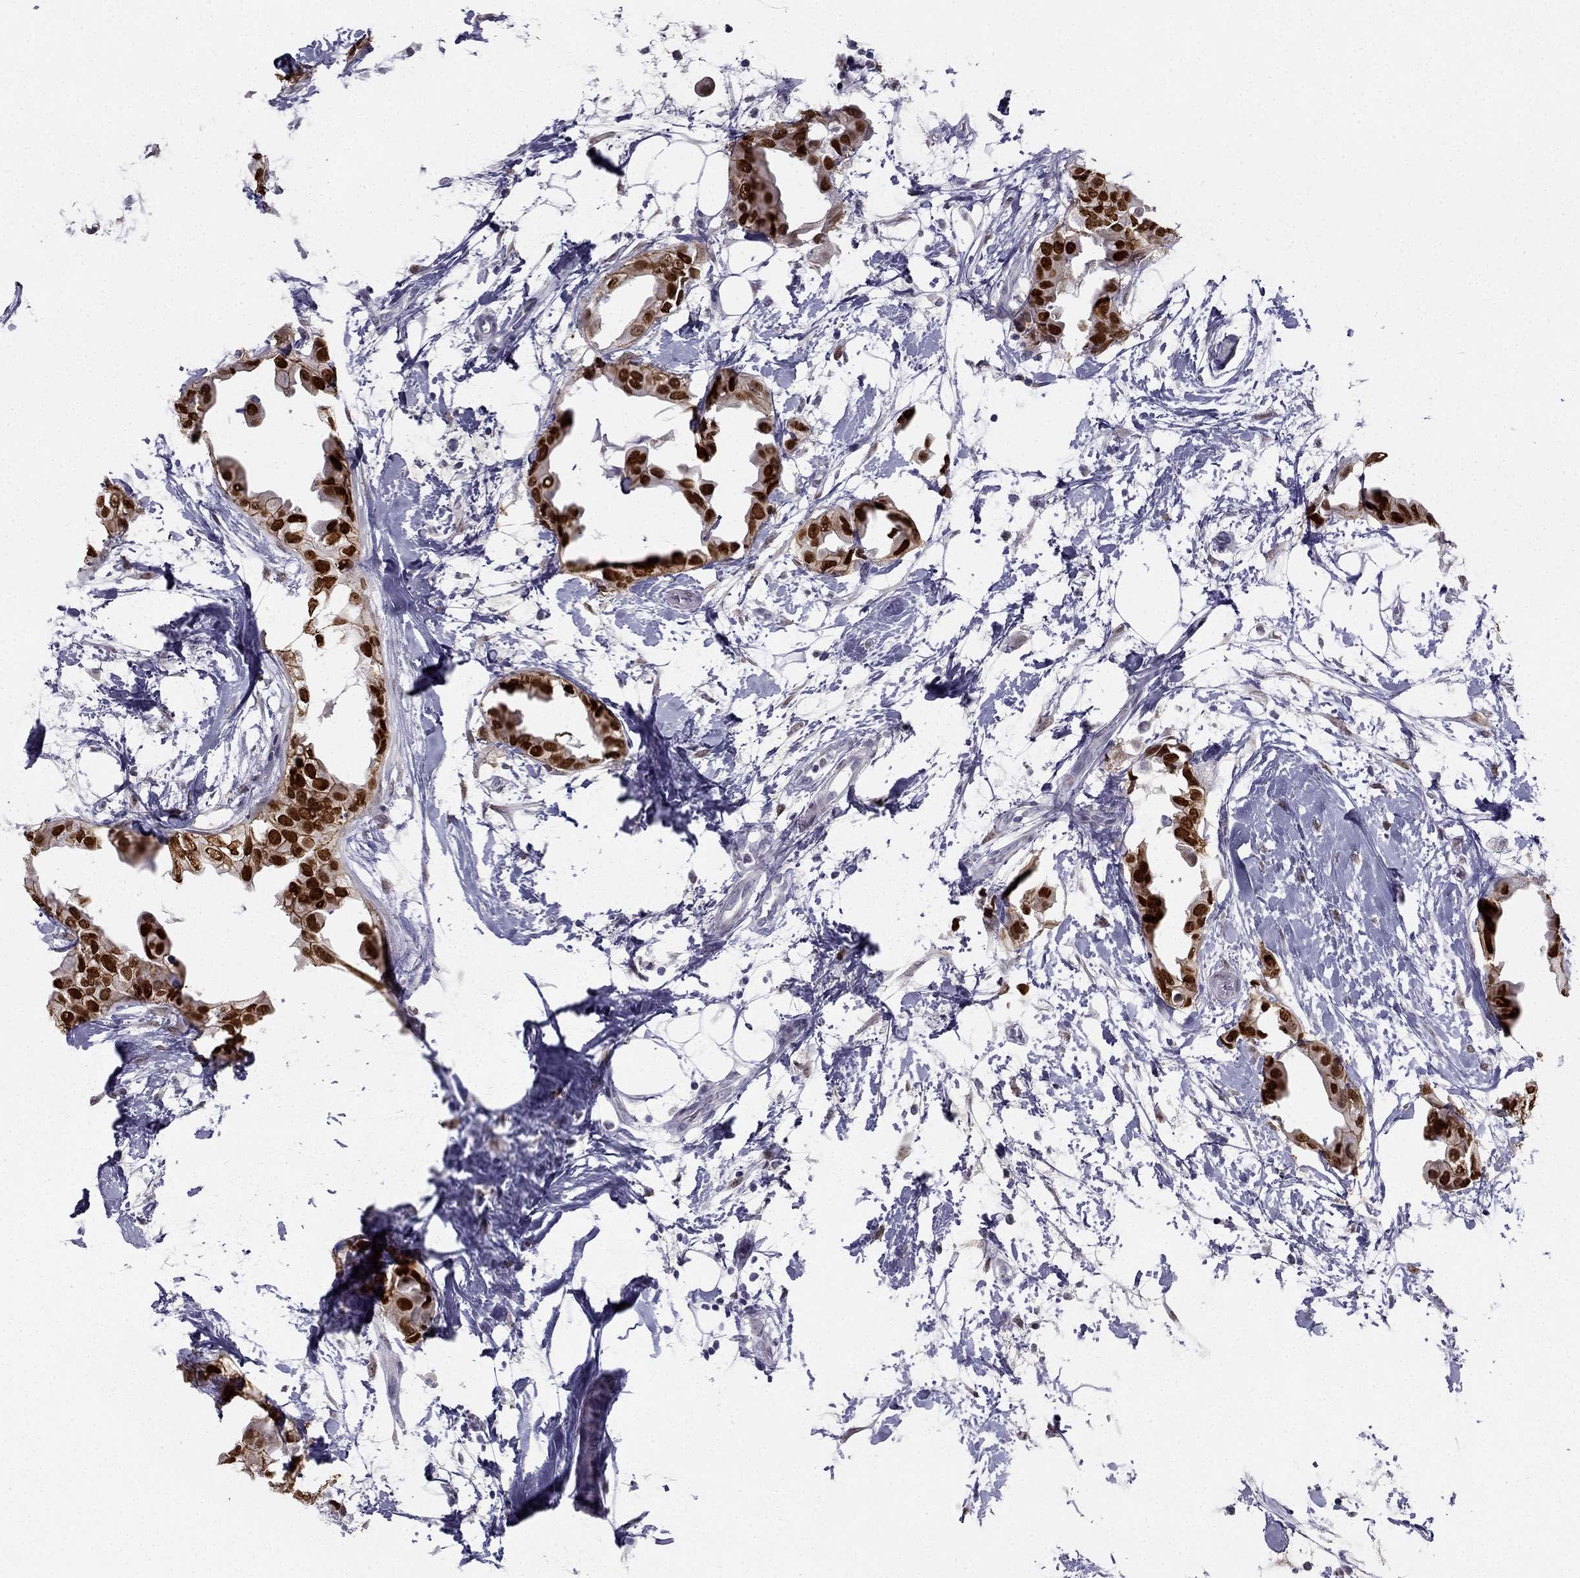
{"staining": {"intensity": "strong", "quantity": ">75%", "location": "nuclear"}, "tissue": "breast cancer", "cell_type": "Tumor cells", "image_type": "cancer", "snomed": [{"axis": "morphology", "description": "Normal tissue, NOS"}, {"axis": "morphology", "description": "Duct carcinoma"}, {"axis": "topography", "description": "Breast"}], "caption": "Immunohistochemical staining of breast cancer exhibits high levels of strong nuclear staining in about >75% of tumor cells.", "gene": "TRPS1", "patient": {"sex": "female", "age": 40}}